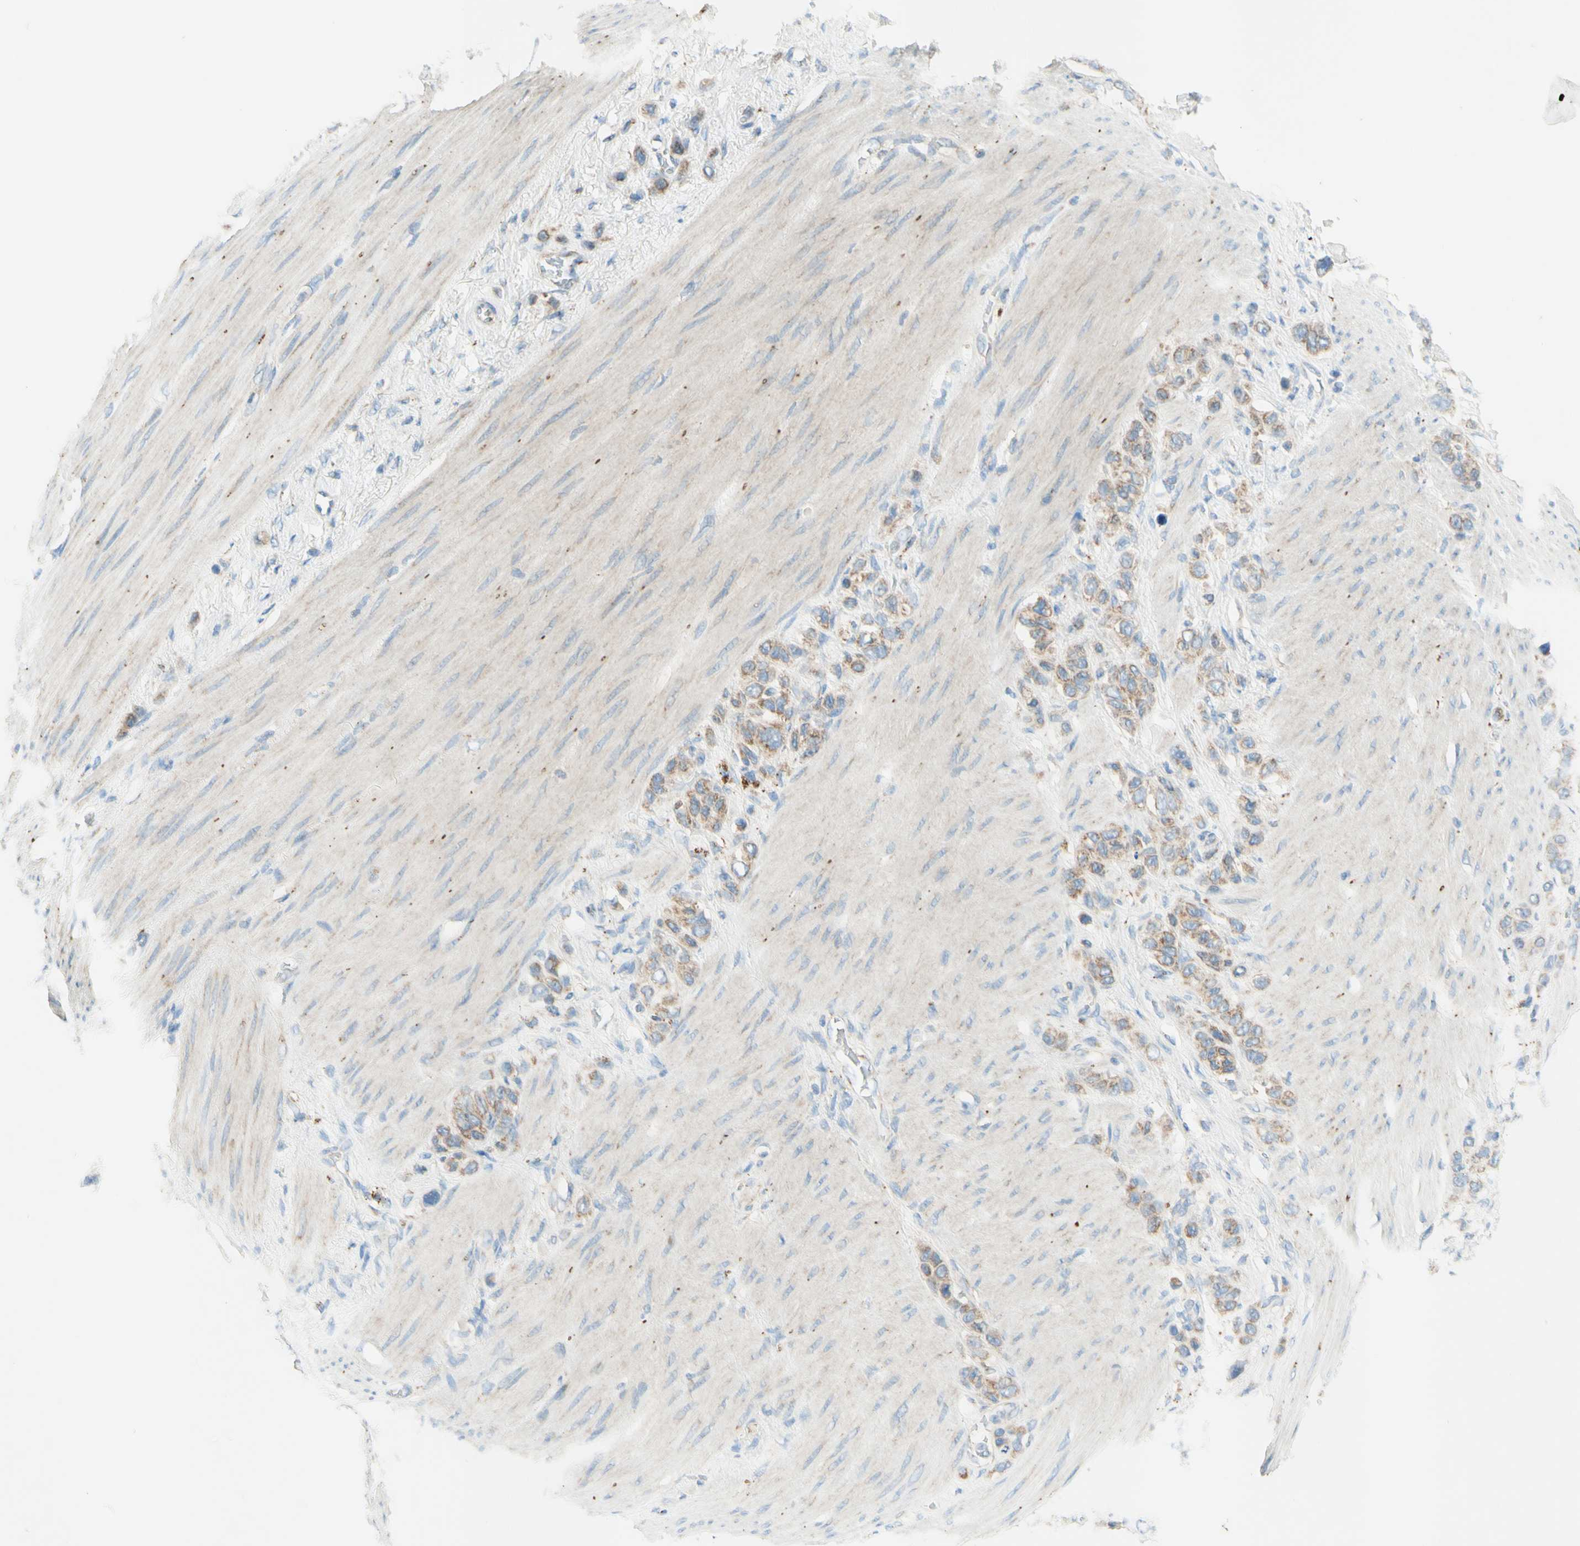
{"staining": {"intensity": "moderate", "quantity": ">75%", "location": "cytoplasmic/membranous"}, "tissue": "stomach cancer", "cell_type": "Tumor cells", "image_type": "cancer", "snomed": [{"axis": "morphology", "description": "Adenocarcinoma, NOS"}, {"axis": "morphology", "description": "Adenocarcinoma, High grade"}, {"axis": "topography", "description": "Stomach, upper"}, {"axis": "topography", "description": "Stomach, lower"}], "caption": "Protein expression analysis of human stomach adenocarcinoma reveals moderate cytoplasmic/membranous staining in about >75% of tumor cells.", "gene": "ARMC10", "patient": {"sex": "female", "age": 65}}